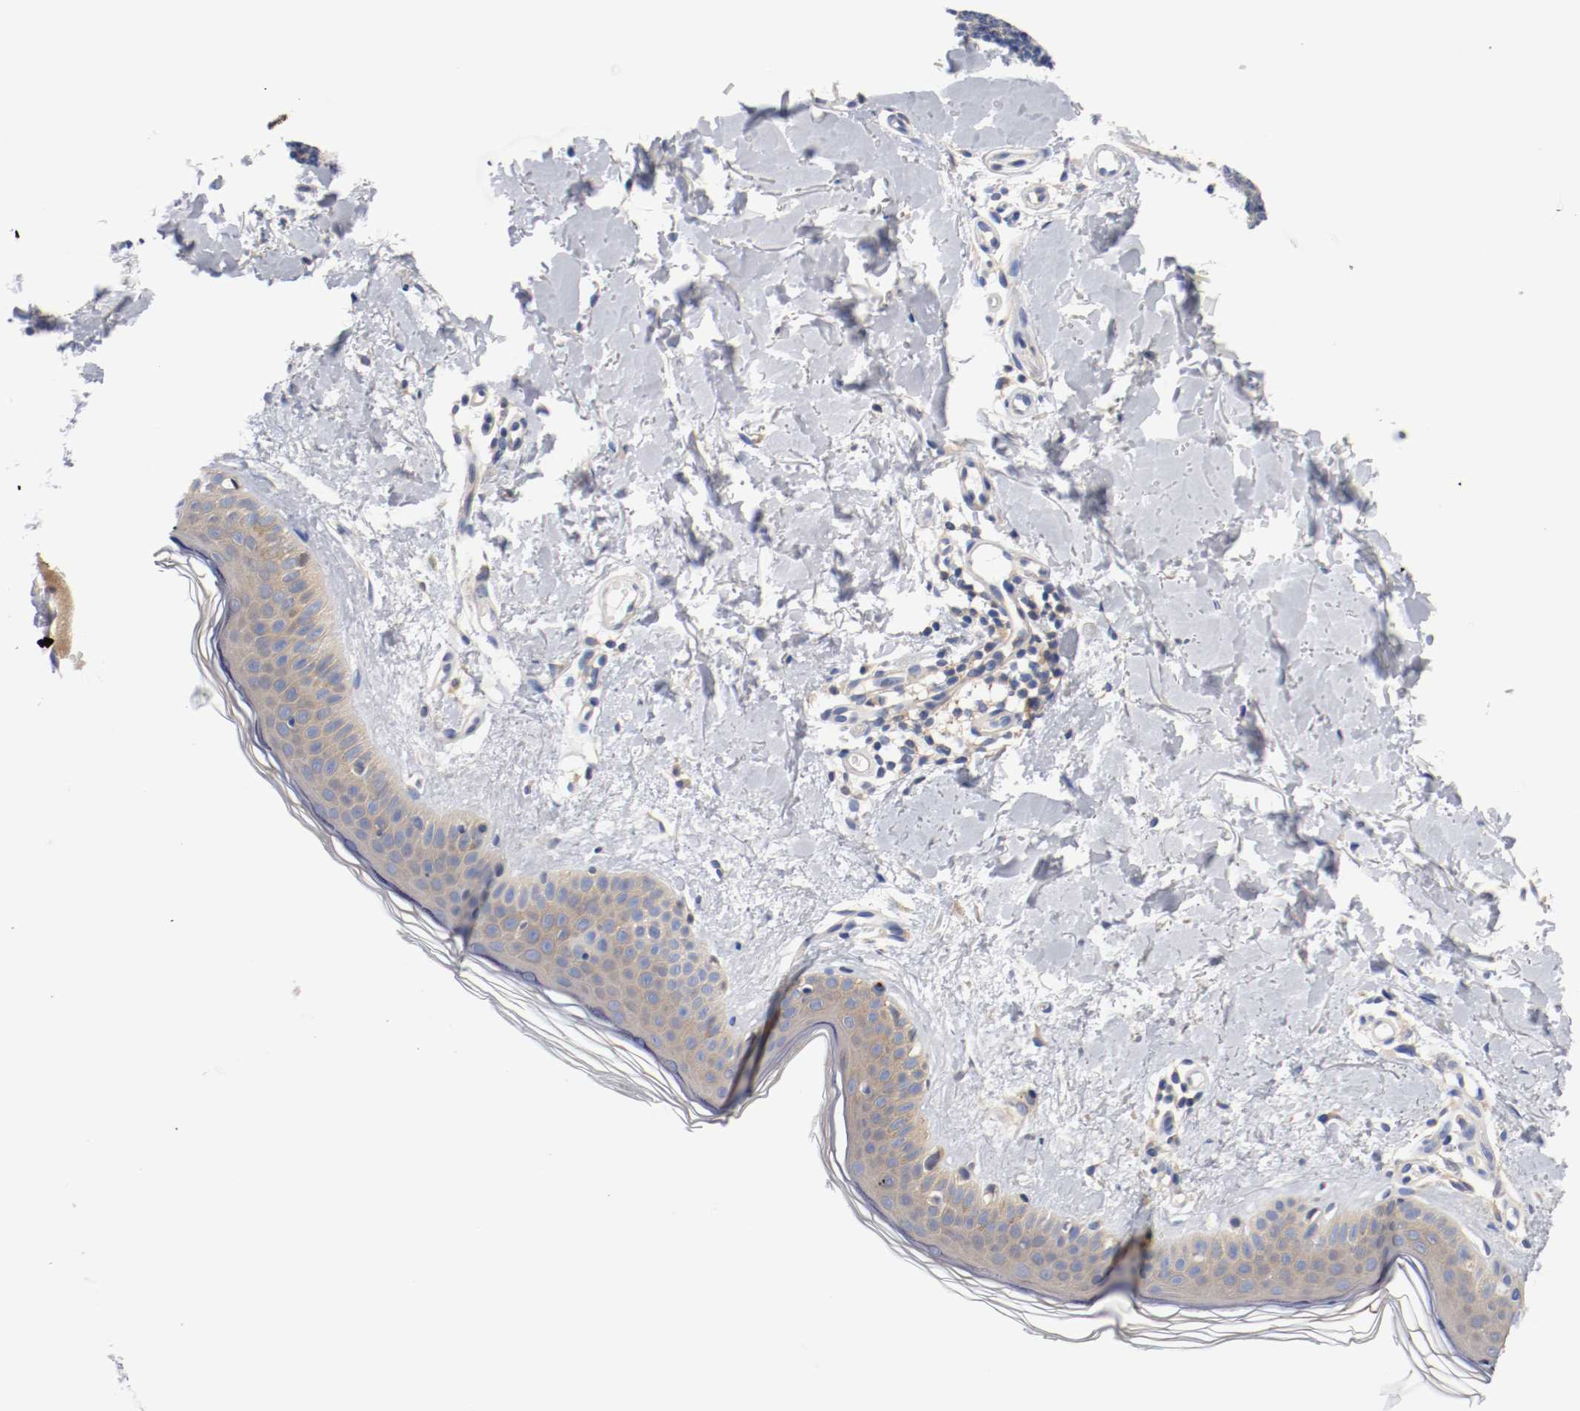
{"staining": {"intensity": "negative", "quantity": "none", "location": "none"}, "tissue": "skin", "cell_type": "Fibroblasts", "image_type": "normal", "snomed": [{"axis": "morphology", "description": "Normal tissue, NOS"}, {"axis": "topography", "description": "Skin"}], "caption": "The image displays no staining of fibroblasts in benign skin.", "gene": "HGS", "patient": {"sex": "female", "age": 56}}